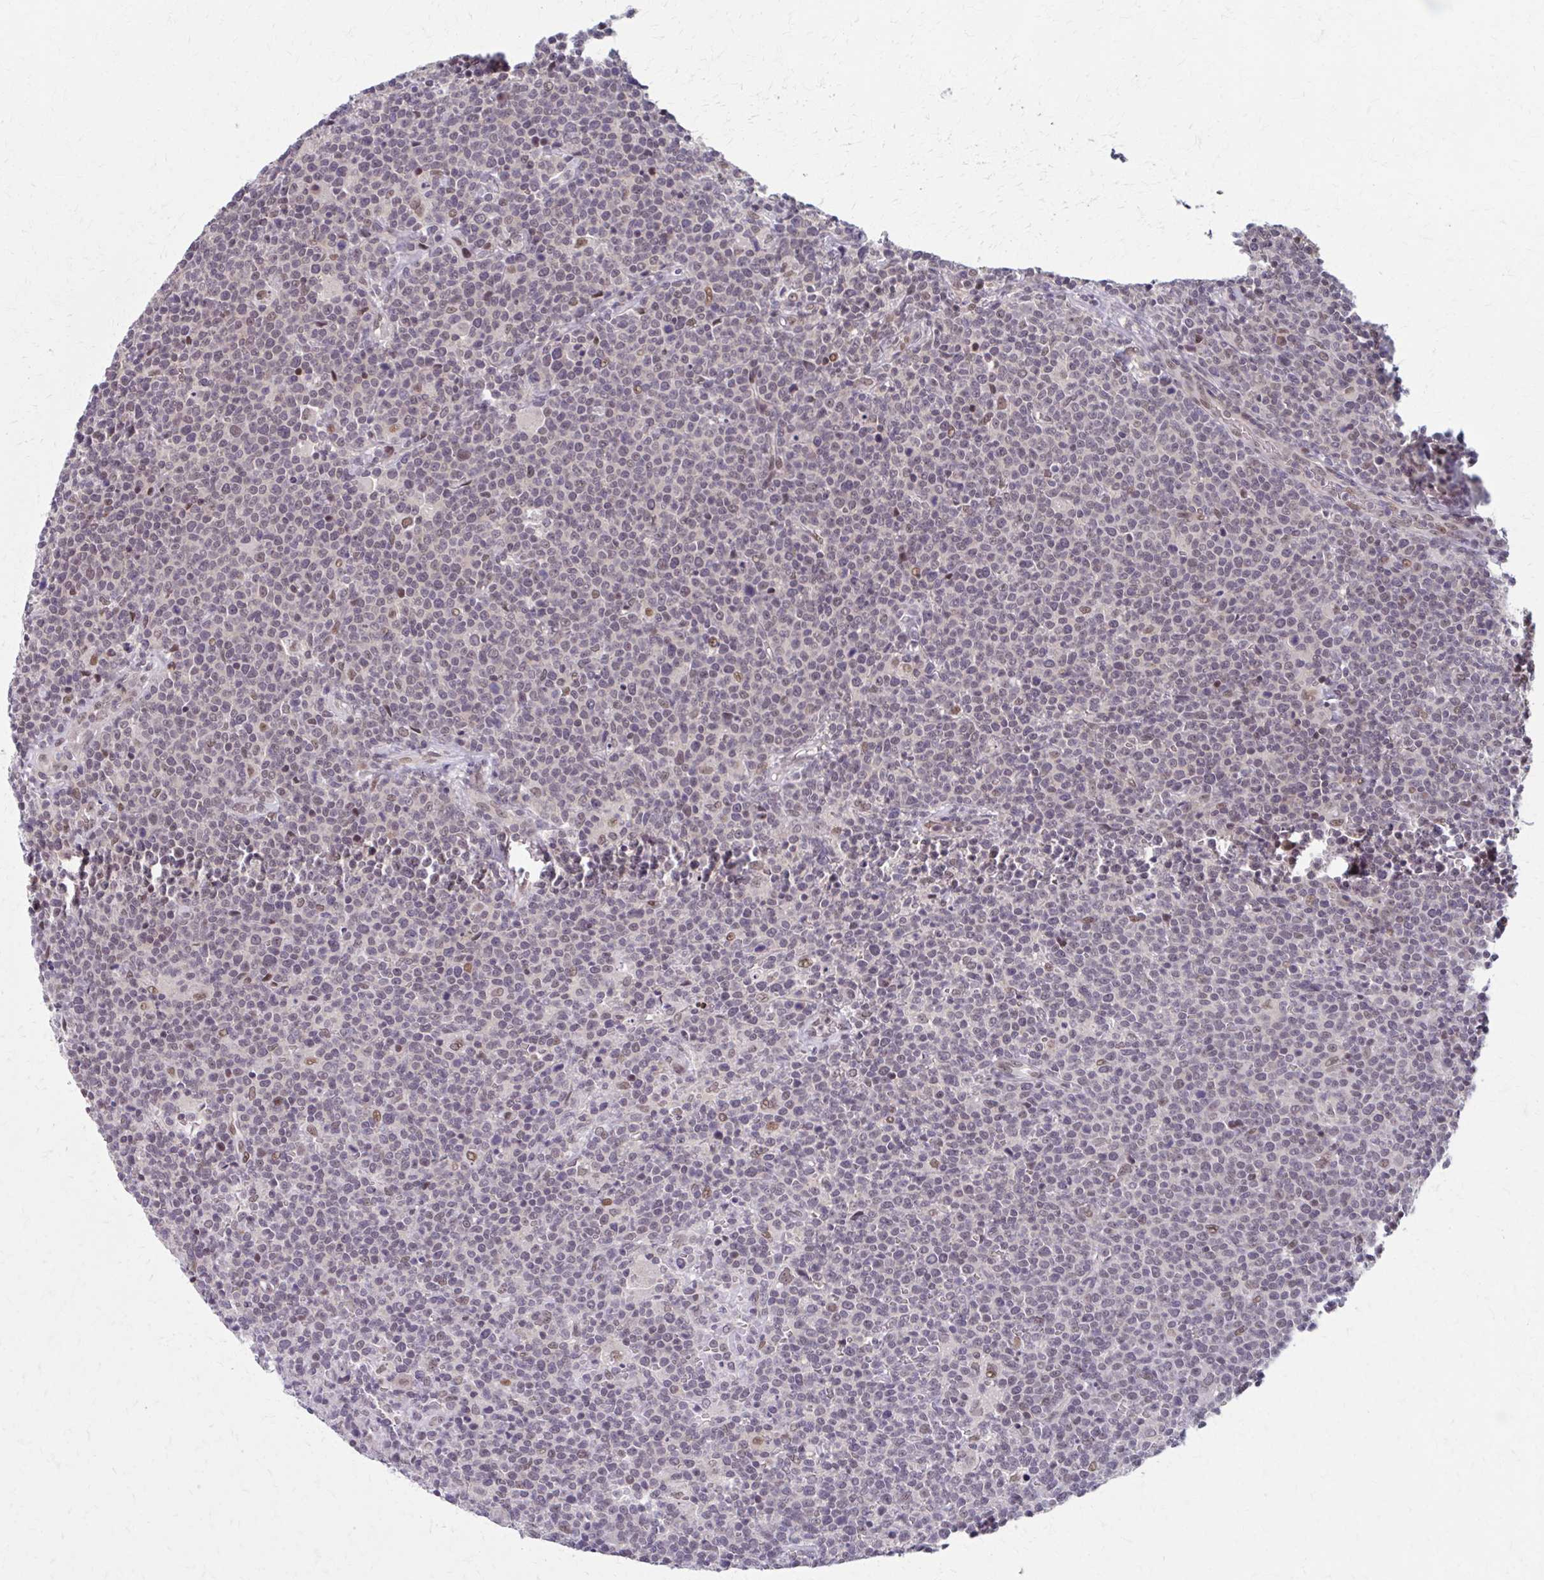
{"staining": {"intensity": "weak", "quantity": "<25%", "location": "nuclear"}, "tissue": "lymphoma", "cell_type": "Tumor cells", "image_type": "cancer", "snomed": [{"axis": "morphology", "description": "Malignant lymphoma, non-Hodgkin's type, High grade"}, {"axis": "topography", "description": "Lymph node"}], "caption": "Immunohistochemical staining of human lymphoma displays no significant staining in tumor cells.", "gene": "SETBP1", "patient": {"sex": "male", "age": 61}}